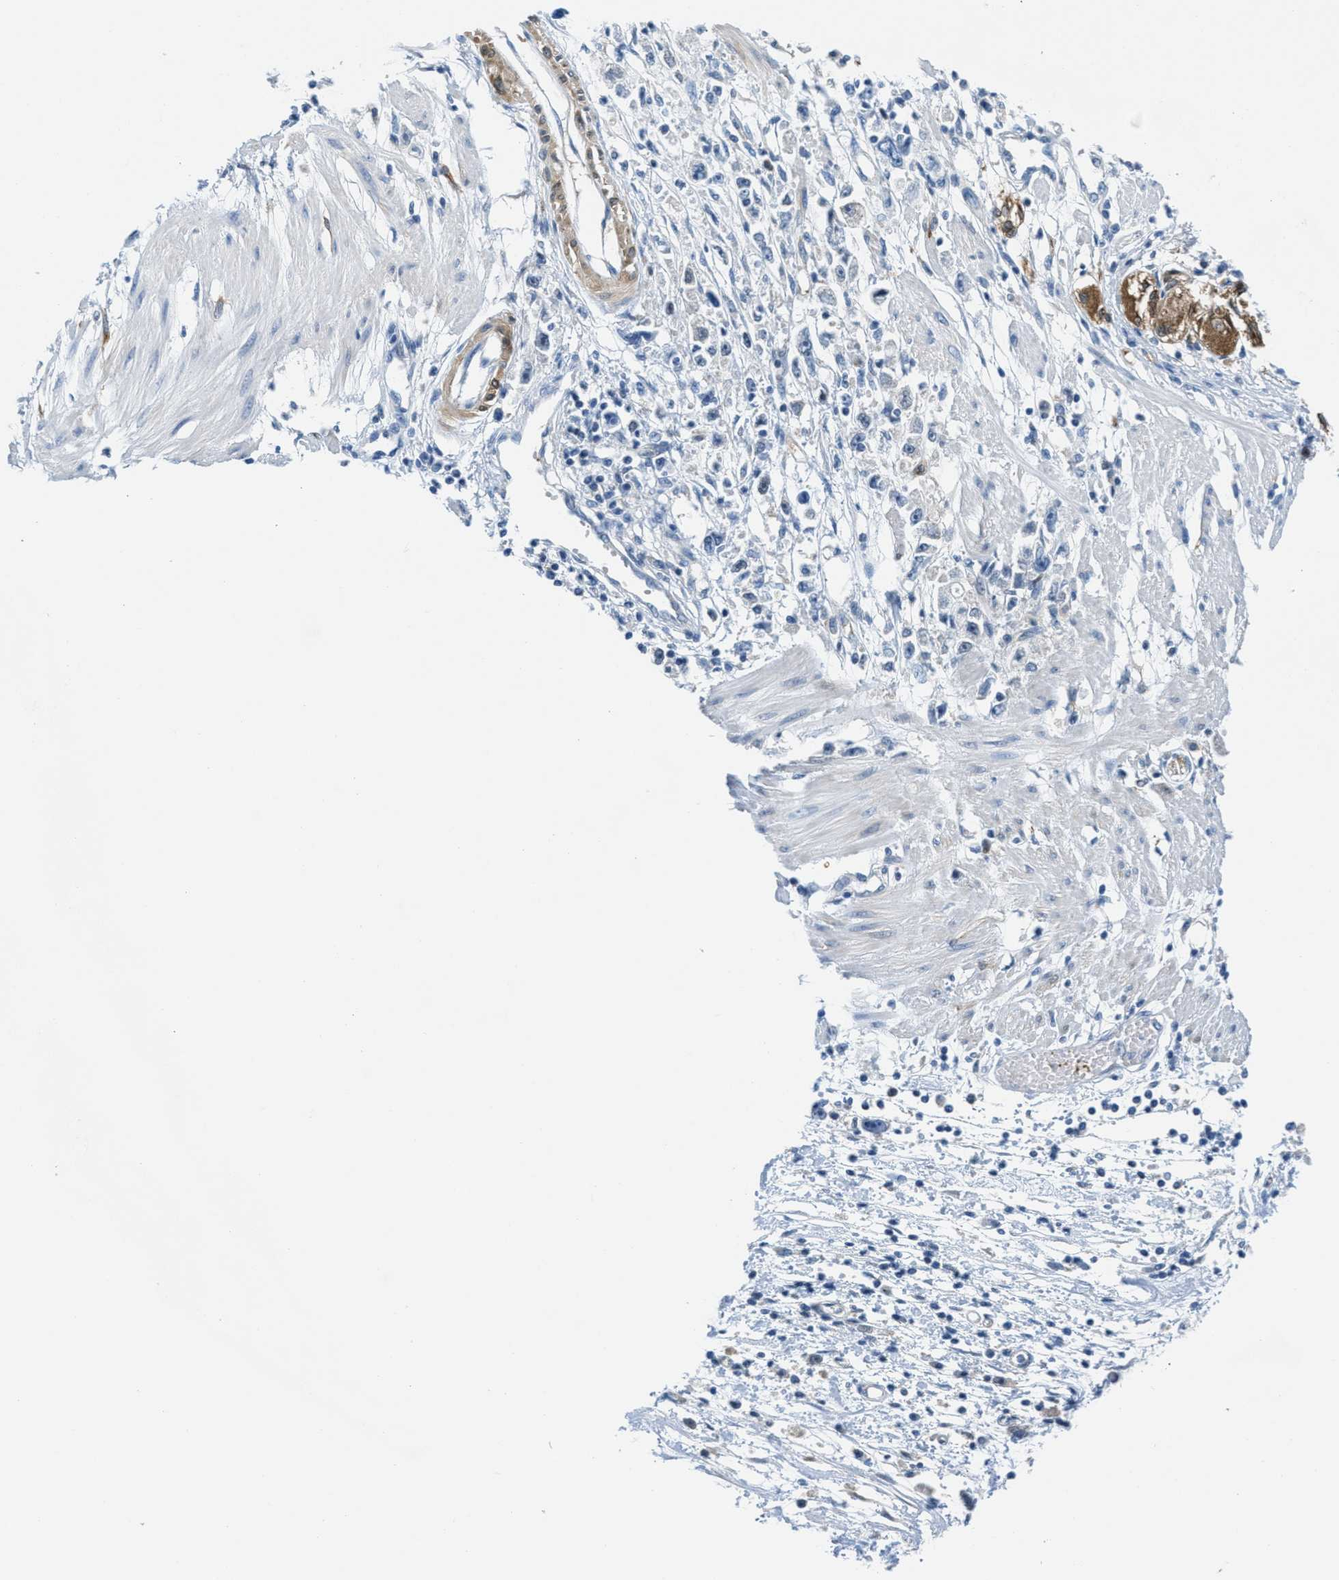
{"staining": {"intensity": "negative", "quantity": "none", "location": "none"}, "tissue": "stomach cancer", "cell_type": "Tumor cells", "image_type": "cancer", "snomed": [{"axis": "morphology", "description": "Adenocarcinoma, NOS"}, {"axis": "topography", "description": "Stomach"}], "caption": "Immunohistochemistry (IHC) of stomach cancer displays no staining in tumor cells. The staining was performed using DAB (3,3'-diaminobenzidine) to visualize the protein expression in brown, while the nuclei were stained in blue with hematoxylin (Magnification: 20x).", "gene": "MAPRE2", "patient": {"sex": "female", "age": 59}}